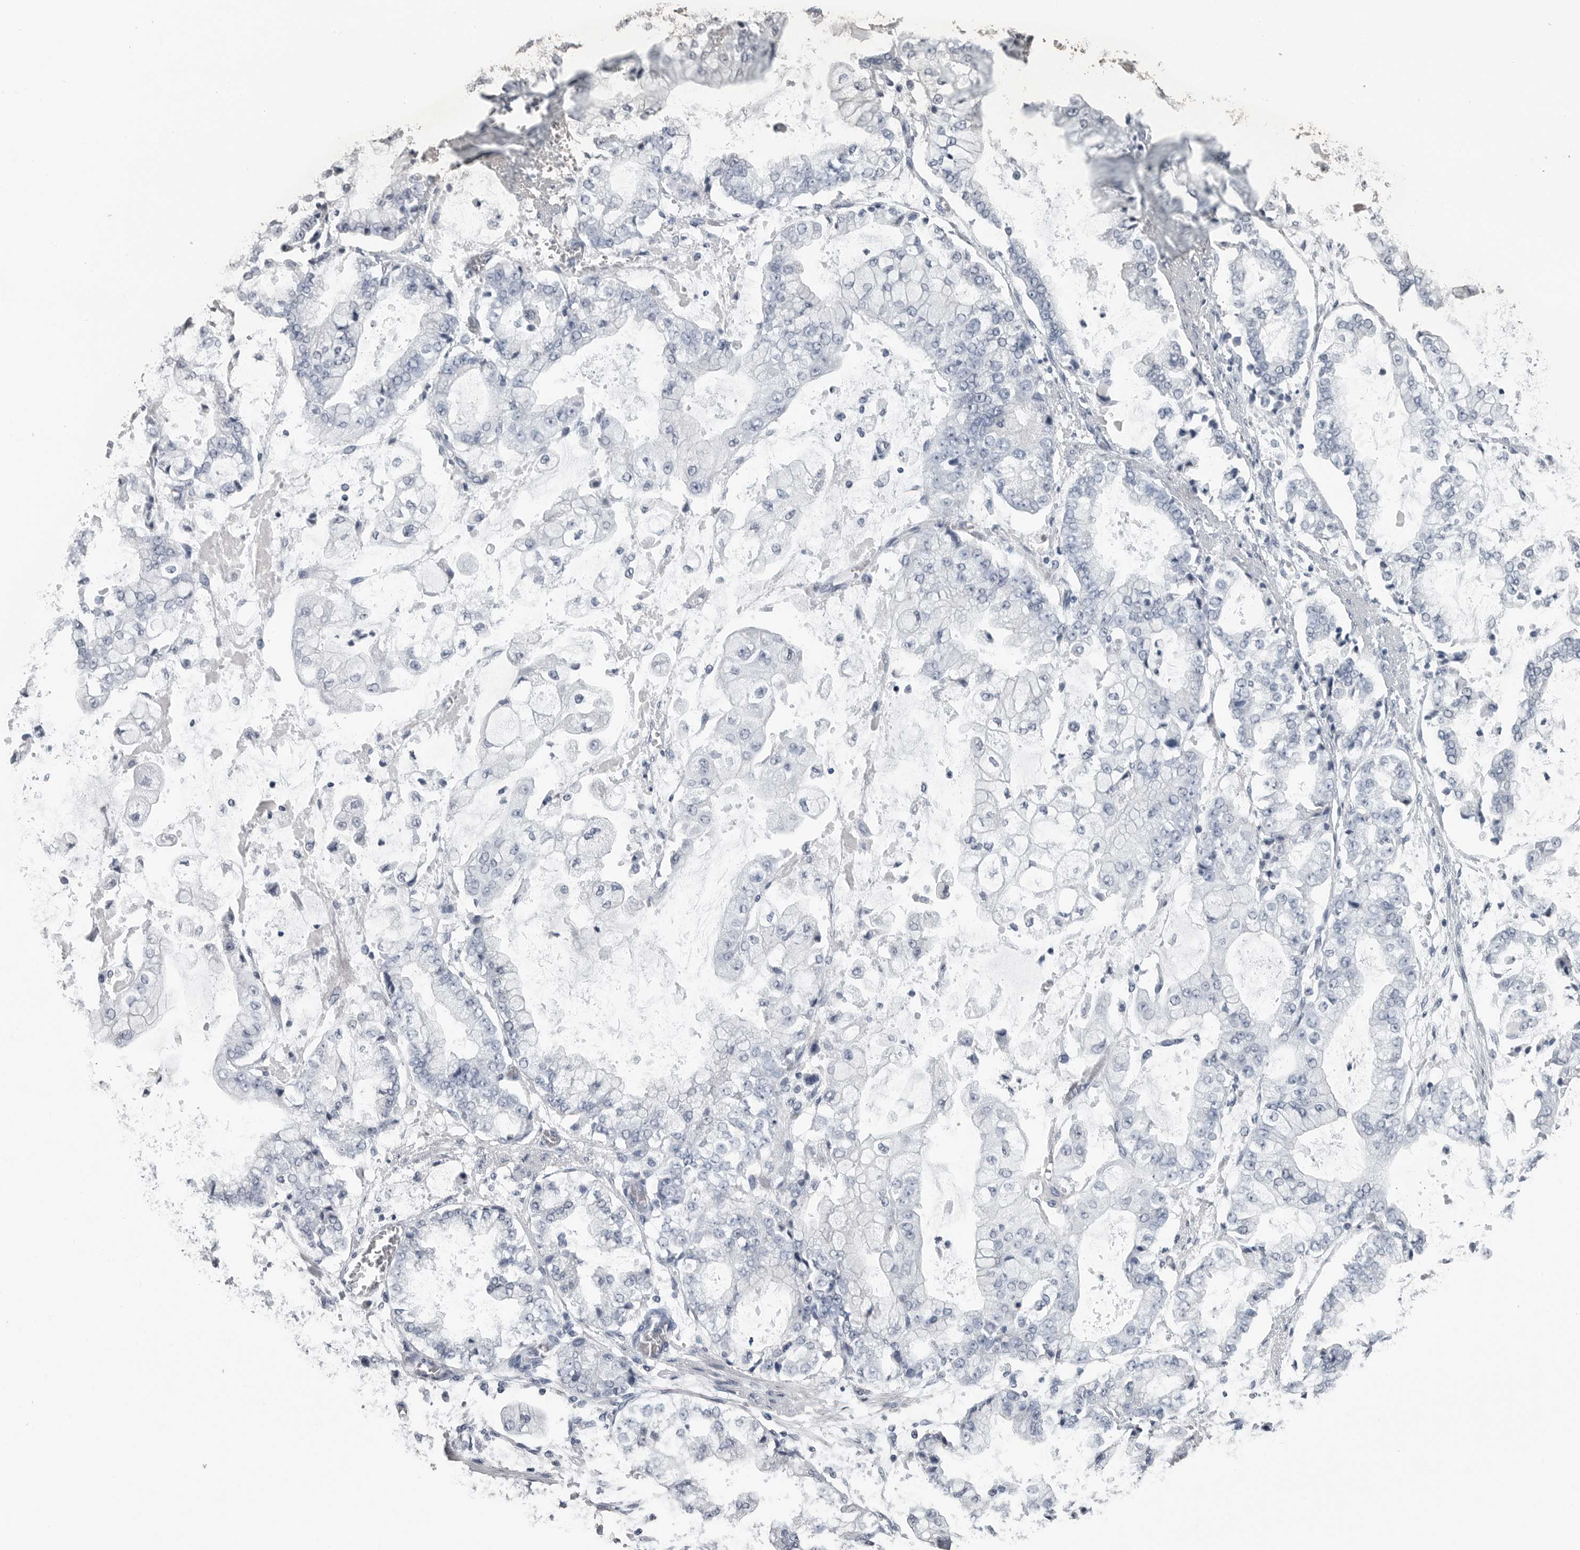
{"staining": {"intensity": "negative", "quantity": "none", "location": "none"}, "tissue": "stomach cancer", "cell_type": "Tumor cells", "image_type": "cancer", "snomed": [{"axis": "morphology", "description": "Adenocarcinoma, NOS"}, {"axis": "topography", "description": "Stomach"}], "caption": "Micrograph shows no protein expression in tumor cells of adenocarcinoma (stomach) tissue.", "gene": "AMPD1", "patient": {"sex": "male", "age": 76}}